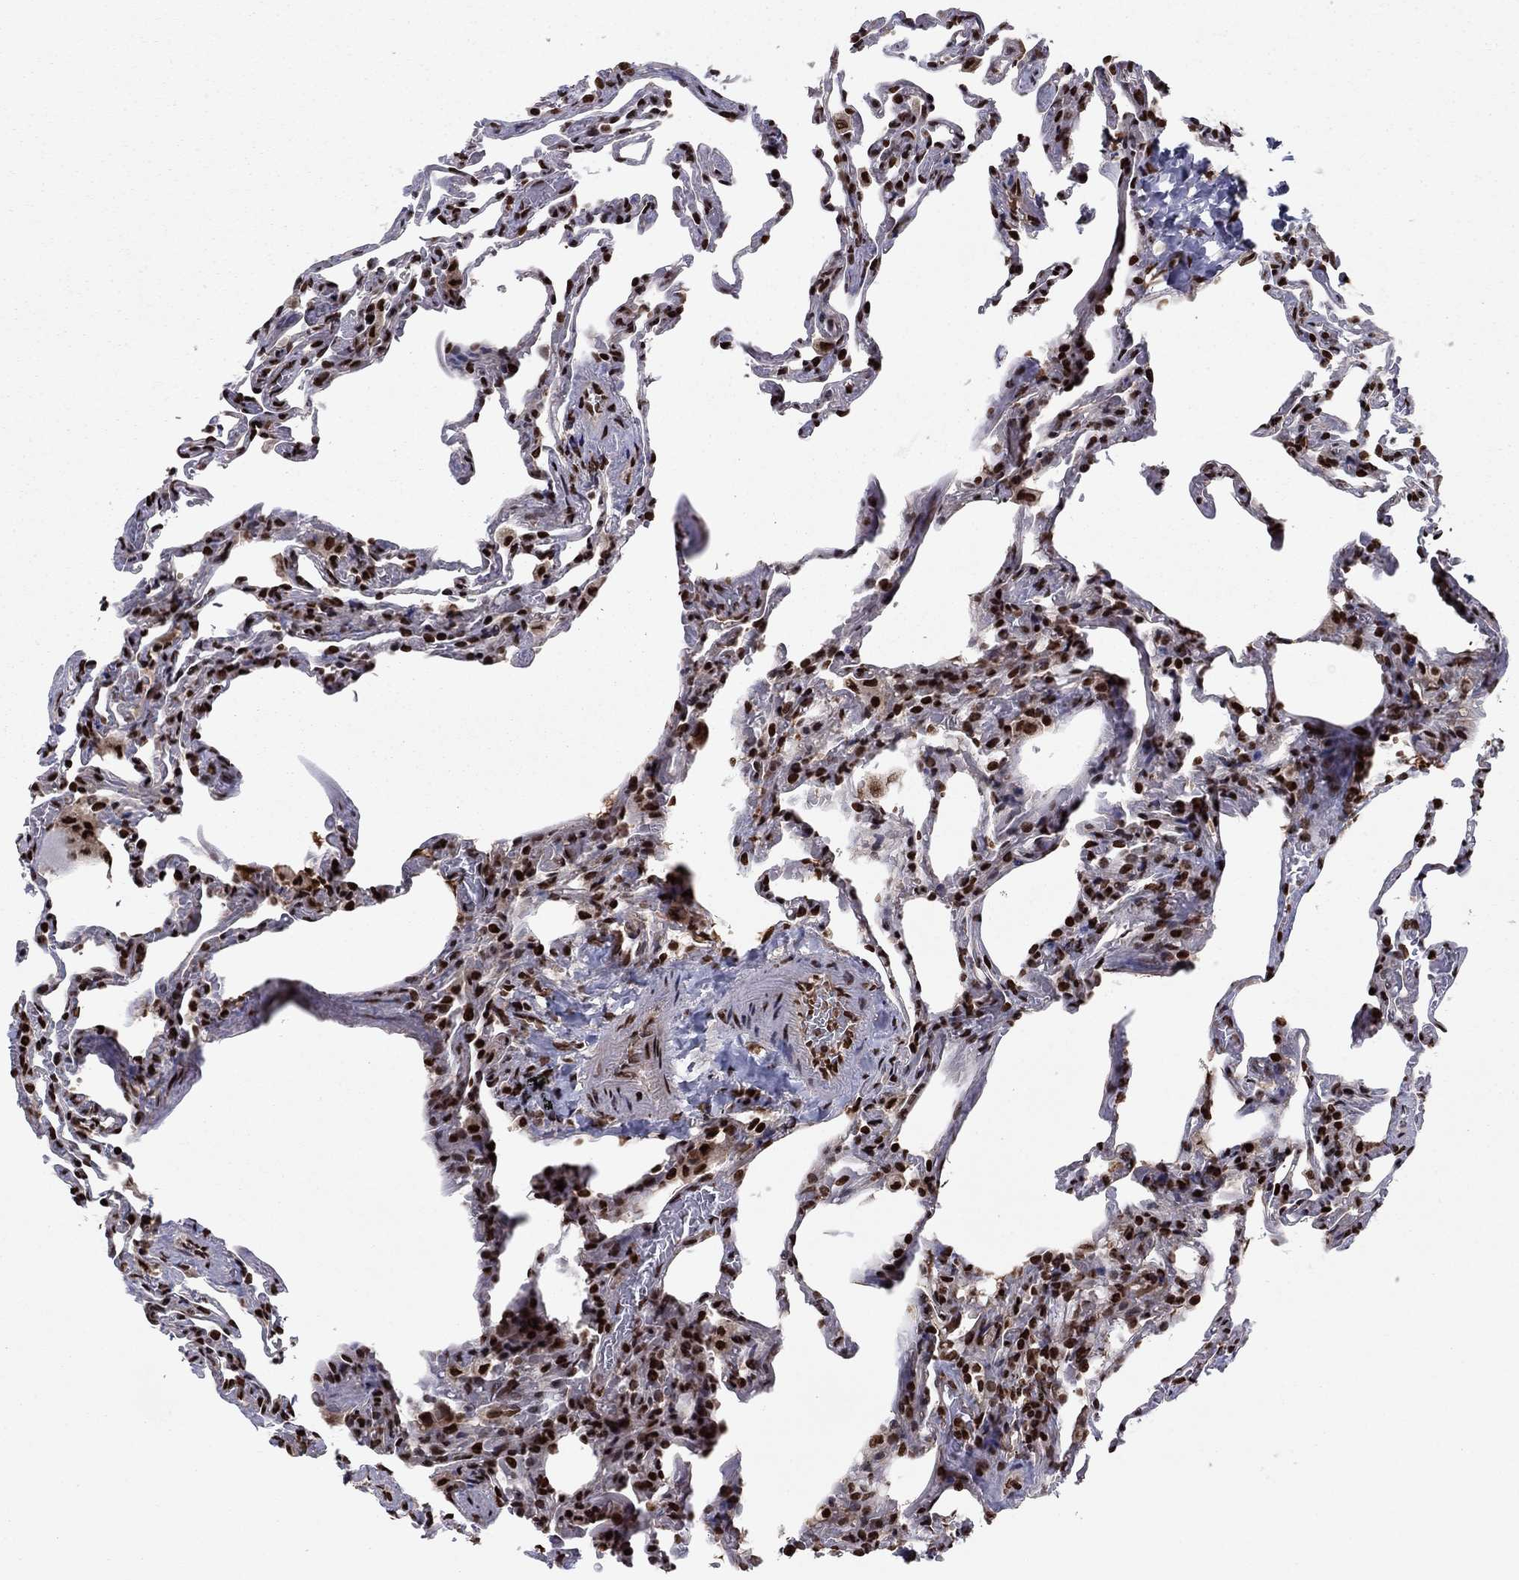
{"staining": {"intensity": "strong", "quantity": ">75%", "location": "nuclear"}, "tissue": "lung", "cell_type": "Alveolar cells", "image_type": "normal", "snomed": [{"axis": "morphology", "description": "Normal tissue, NOS"}, {"axis": "topography", "description": "Lung"}], "caption": "A histopathology image of lung stained for a protein exhibits strong nuclear brown staining in alveolar cells. The staining was performed using DAB (3,3'-diaminobenzidine) to visualize the protein expression in brown, while the nuclei were stained in blue with hematoxylin (Magnification: 20x).", "gene": "USP54", "patient": {"sex": "female", "age": 43}}